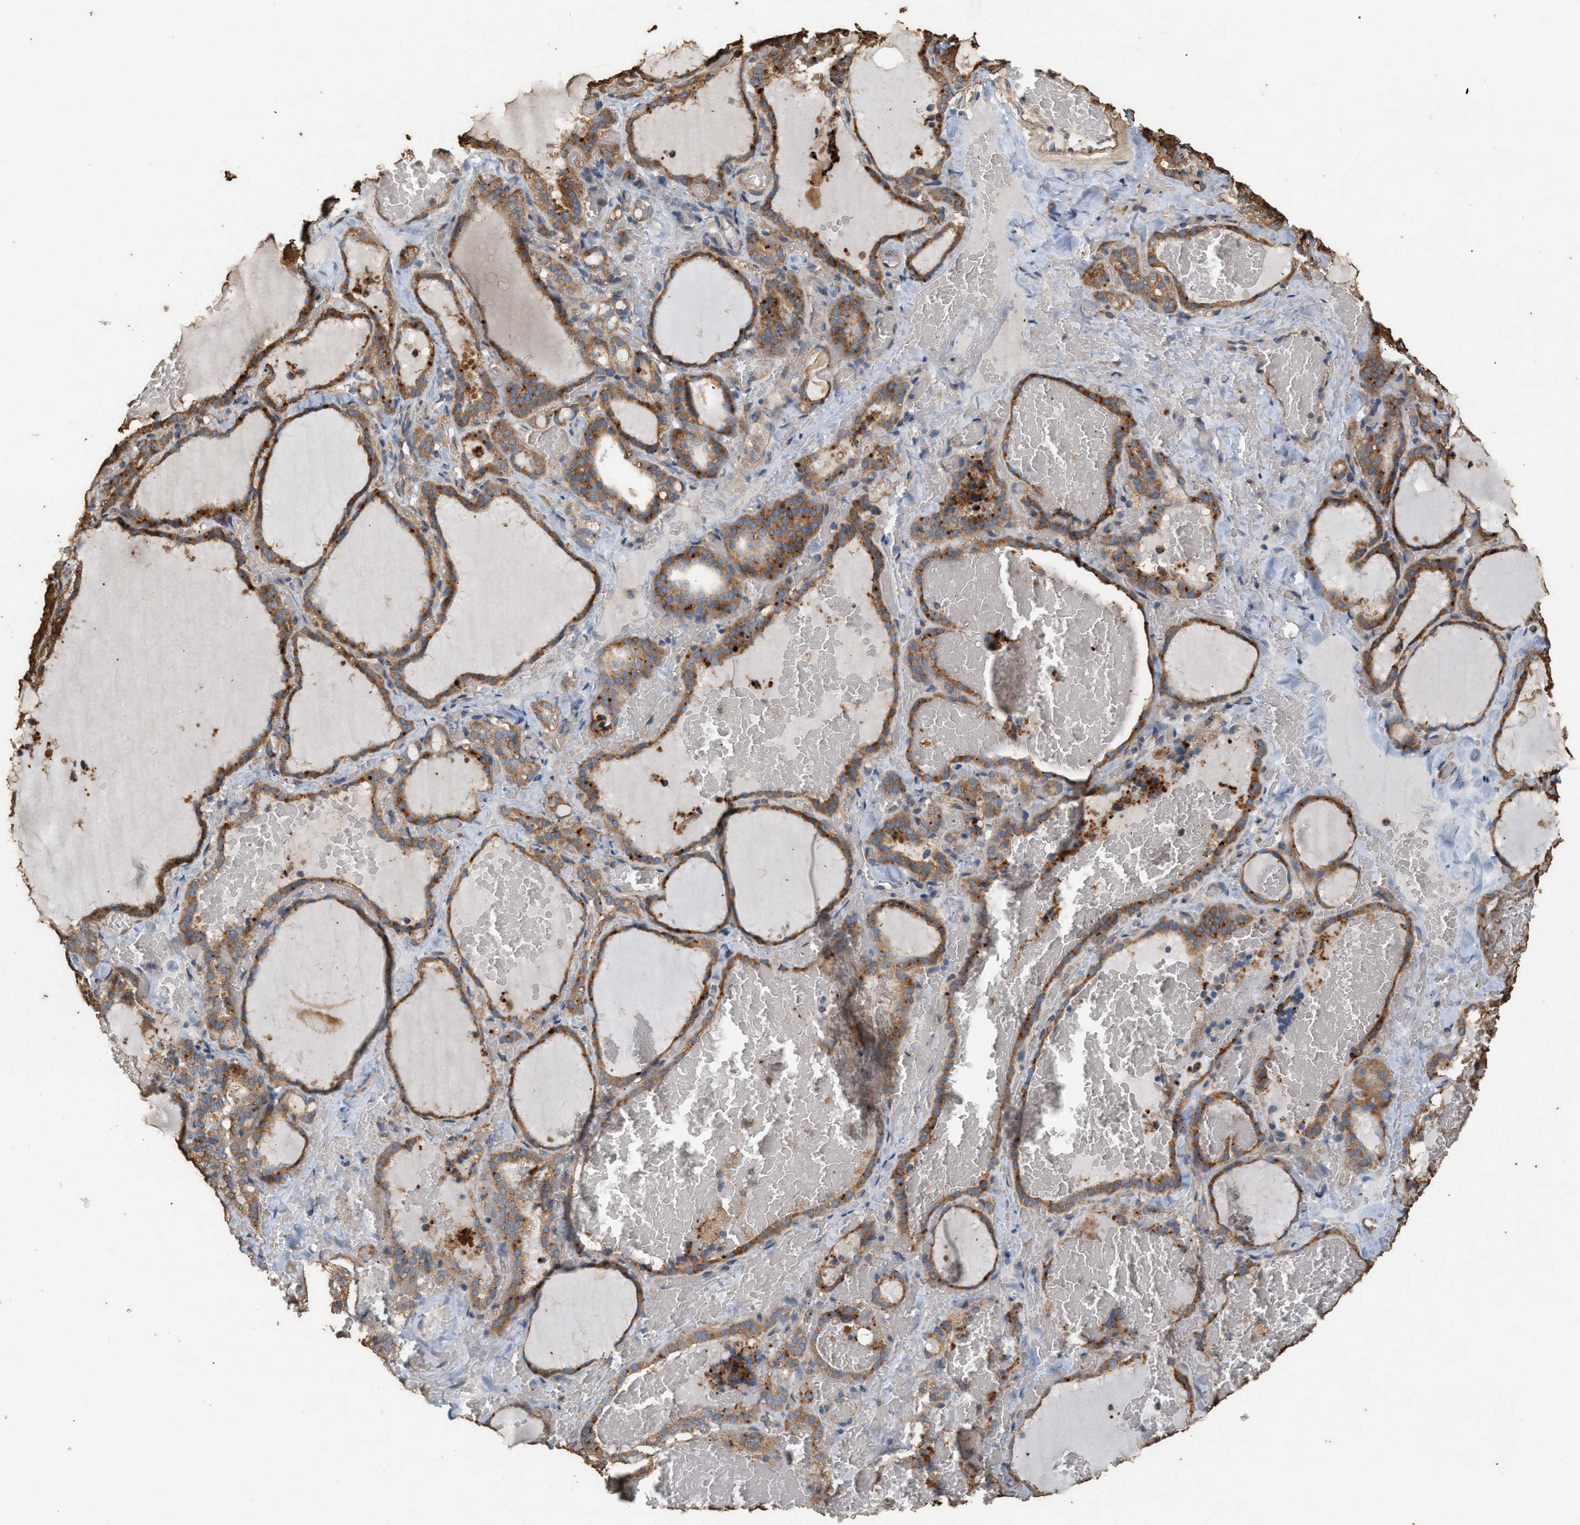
{"staining": {"intensity": "moderate", "quantity": ">75%", "location": "cytoplasmic/membranous"}, "tissue": "thyroid gland", "cell_type": "Glandular cells", "image_type": "normal", "snomed": [{"axis": "morphology", "description": "Normal tissue, NOS"}, {"axis": "topography", "description": "Thyroid gland"}], "caption": "Brown immunohistochemical staining in benign thyroid gland demonstrates moderate cytoplasmic/membranous positivity in about >75% of glandular cells.", "gene": "DCAF7", "patient": {"sex": "female", "age": 22}}